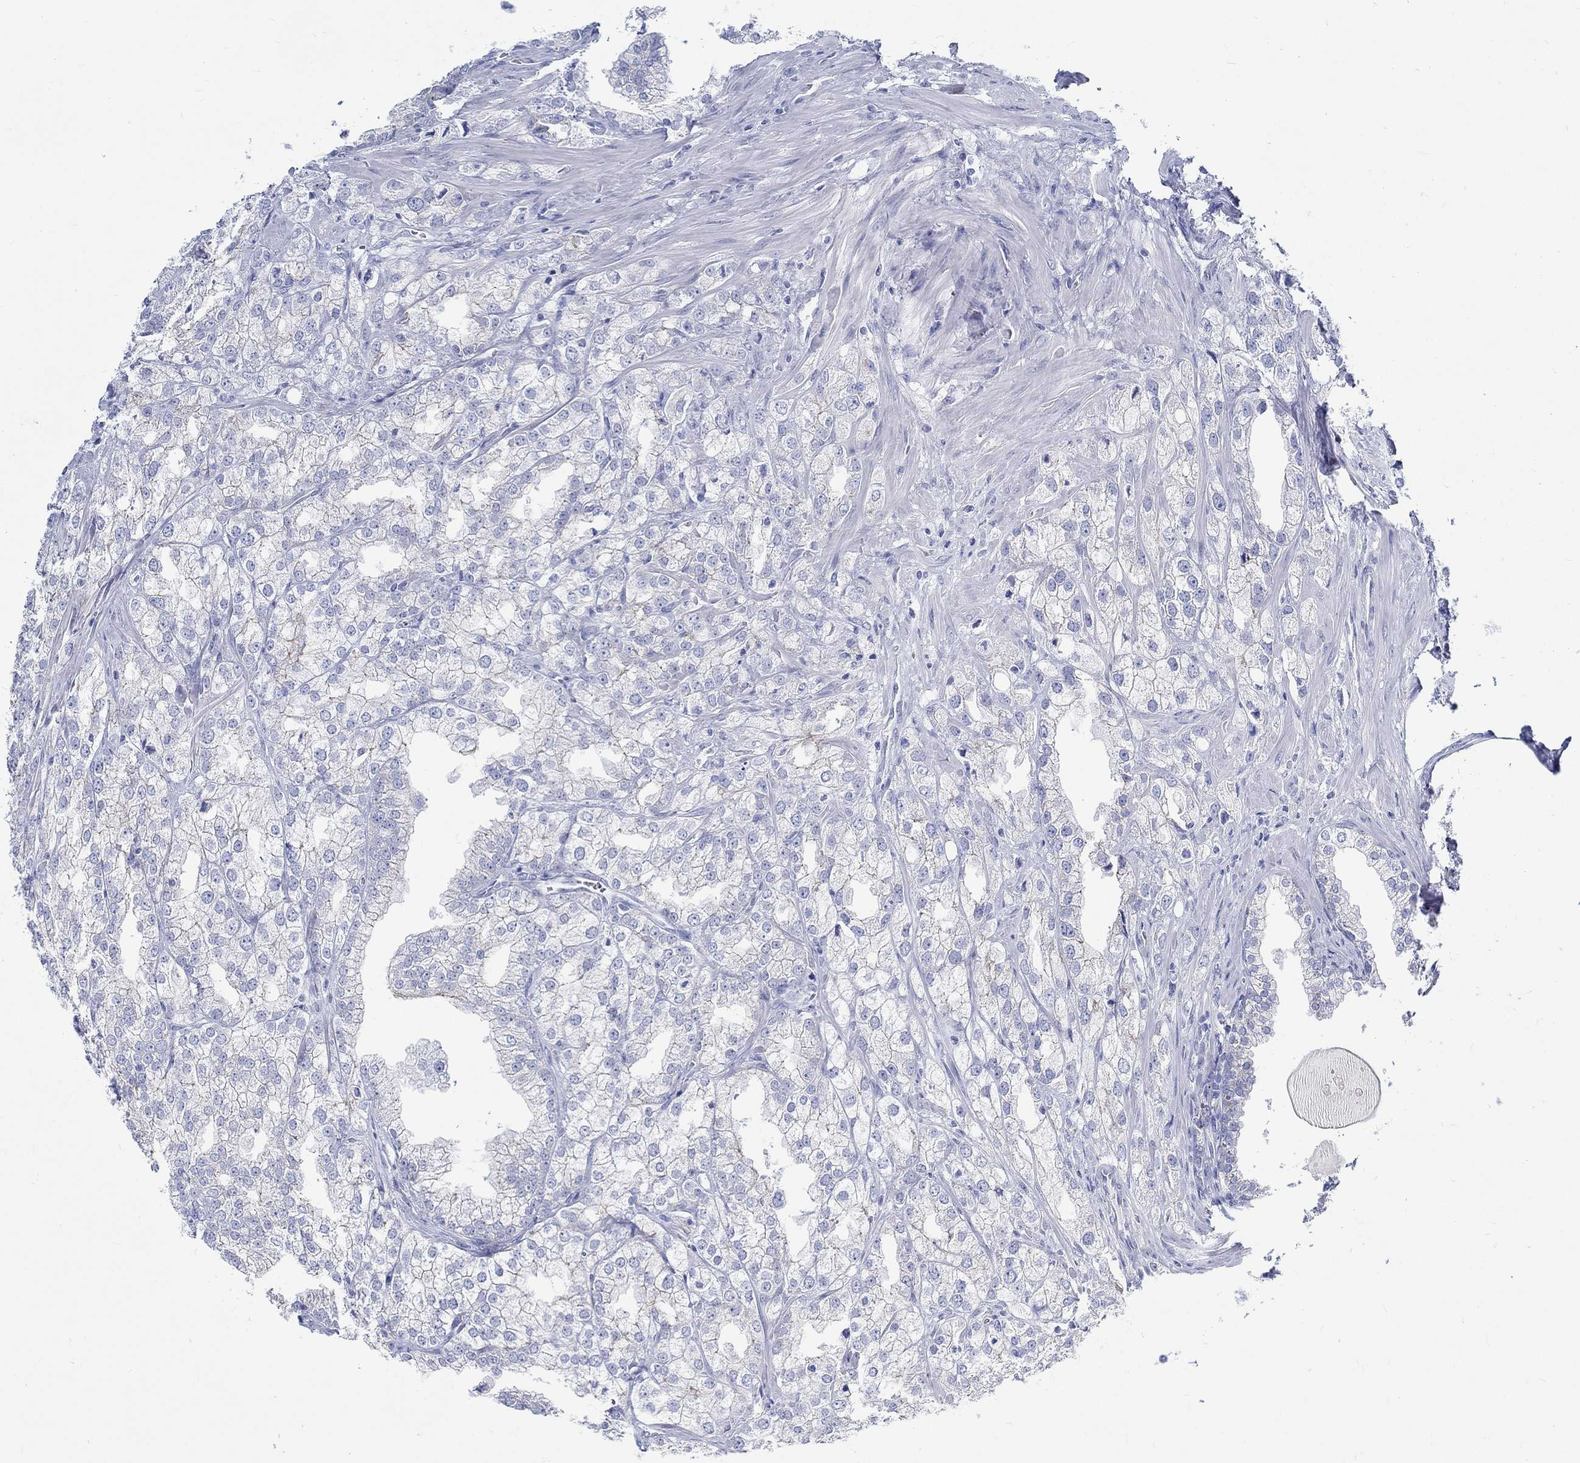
{"staining": {"intensity": "negative", "quantity": "none", "location": "none"}, "tissue": "prostate cancer", "cell_type": "Tumor cells", "image_type": "cancer", "snomed": [{"axis": "morphology", "description": "Adenocarcinoma, NOS"}, {"axis": "topography", "description": "Prostate"}], "caption": "There is no significant positivity in tumor cells of prostate adenocarcinoma.", "gene": "RD3L", "patient": {"sex": "male", "age": 70}}